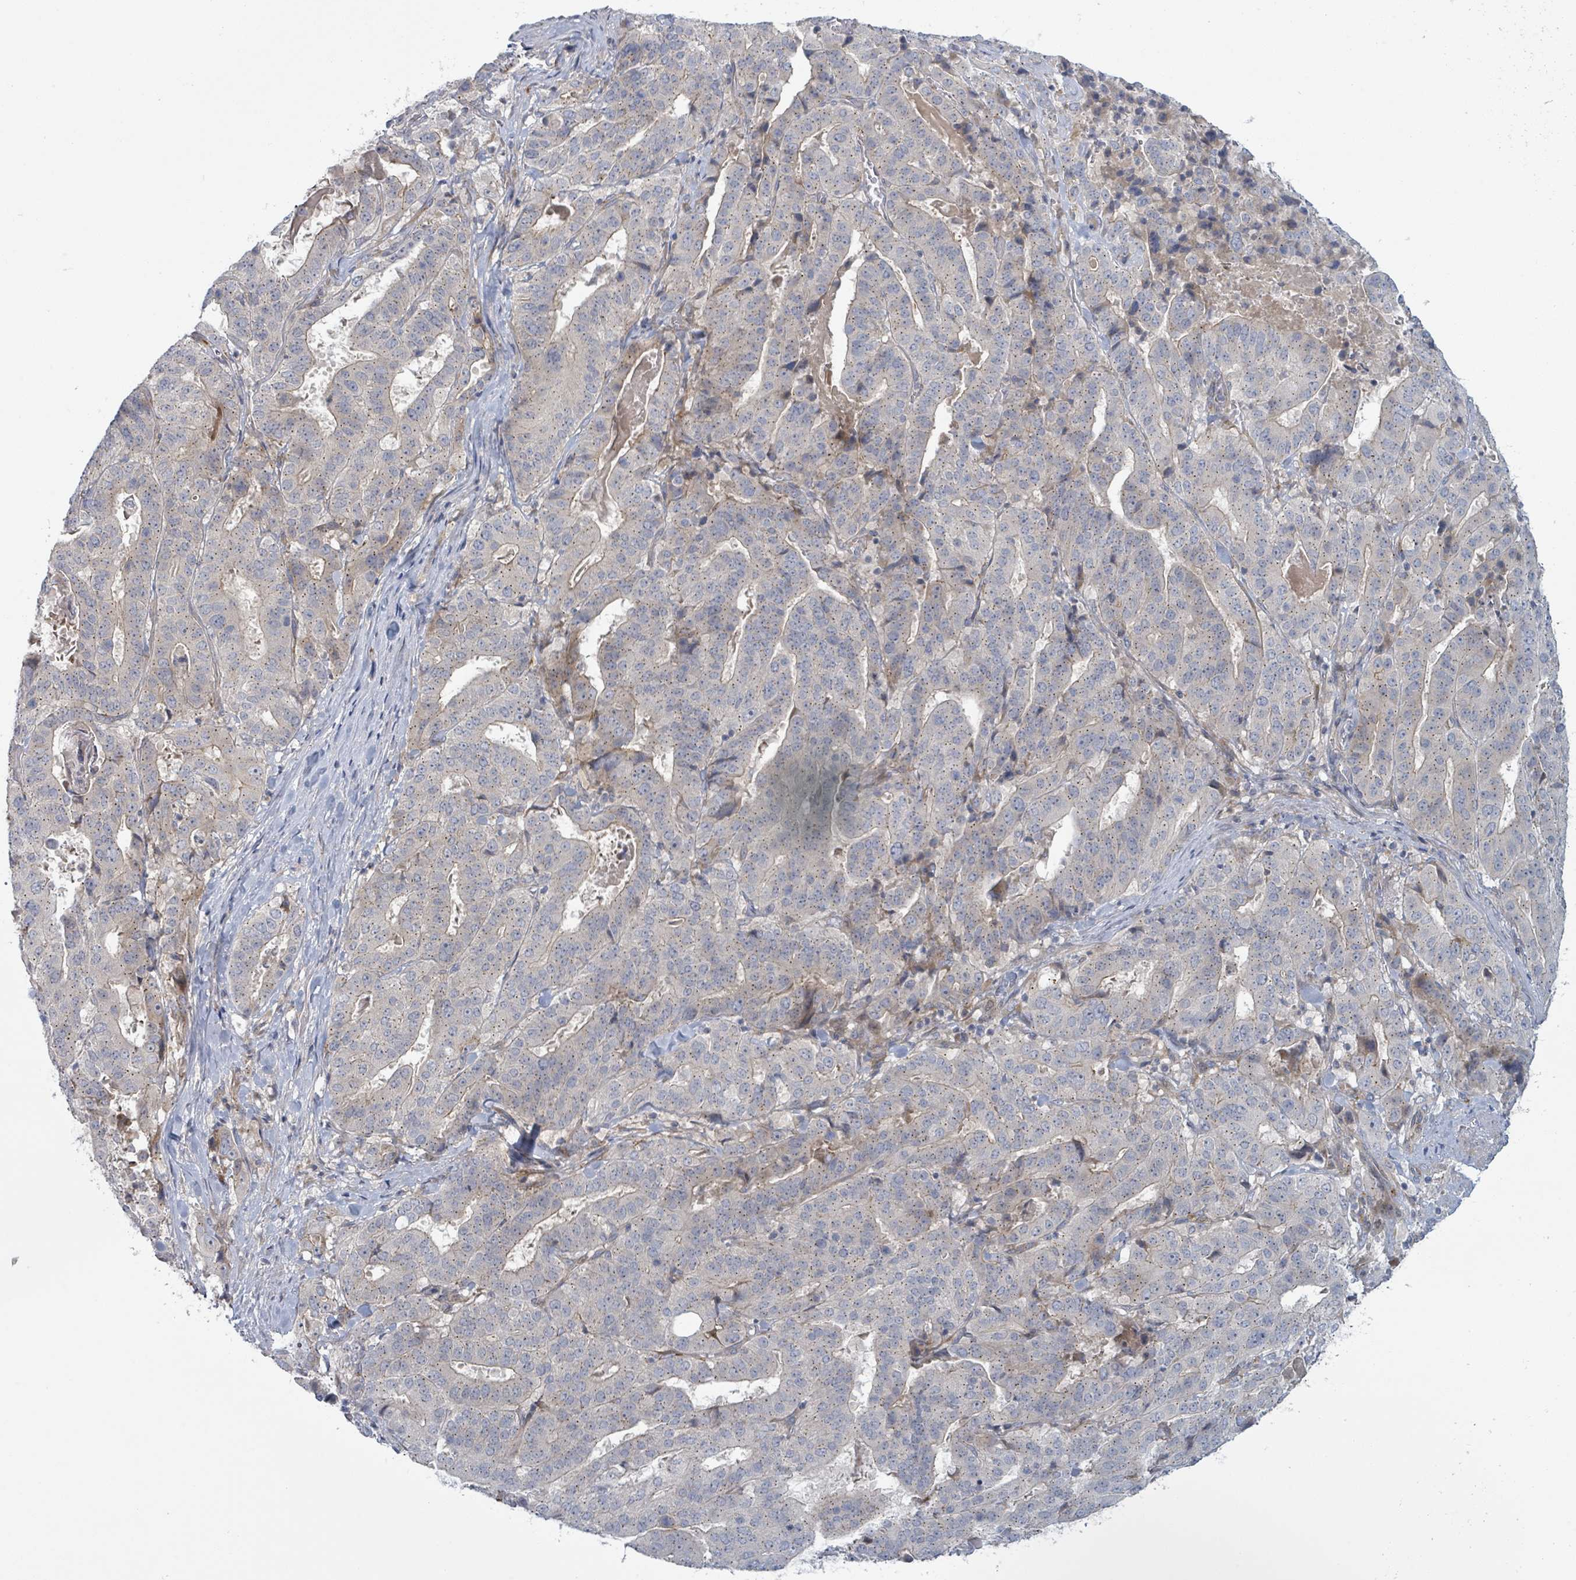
{"staining": {"intensity": "weak", "quantity": "<25%", "location": "cytoplasmic/membranous"}, "tissue": "stomach cancer", "cell_type": "Tumor cells", "image_type": "cancer", "snomed": [{"axis": "morphology", "description": "Adenocarcinoma, NOS"}, {"axis": "topography", "description": "Stomach"}], "caption": "Image shows no significant protein staining in tumor cells of stomach cancer.", "gene": "COL5A3", "patient": {"sex": "male", "age": 48}}